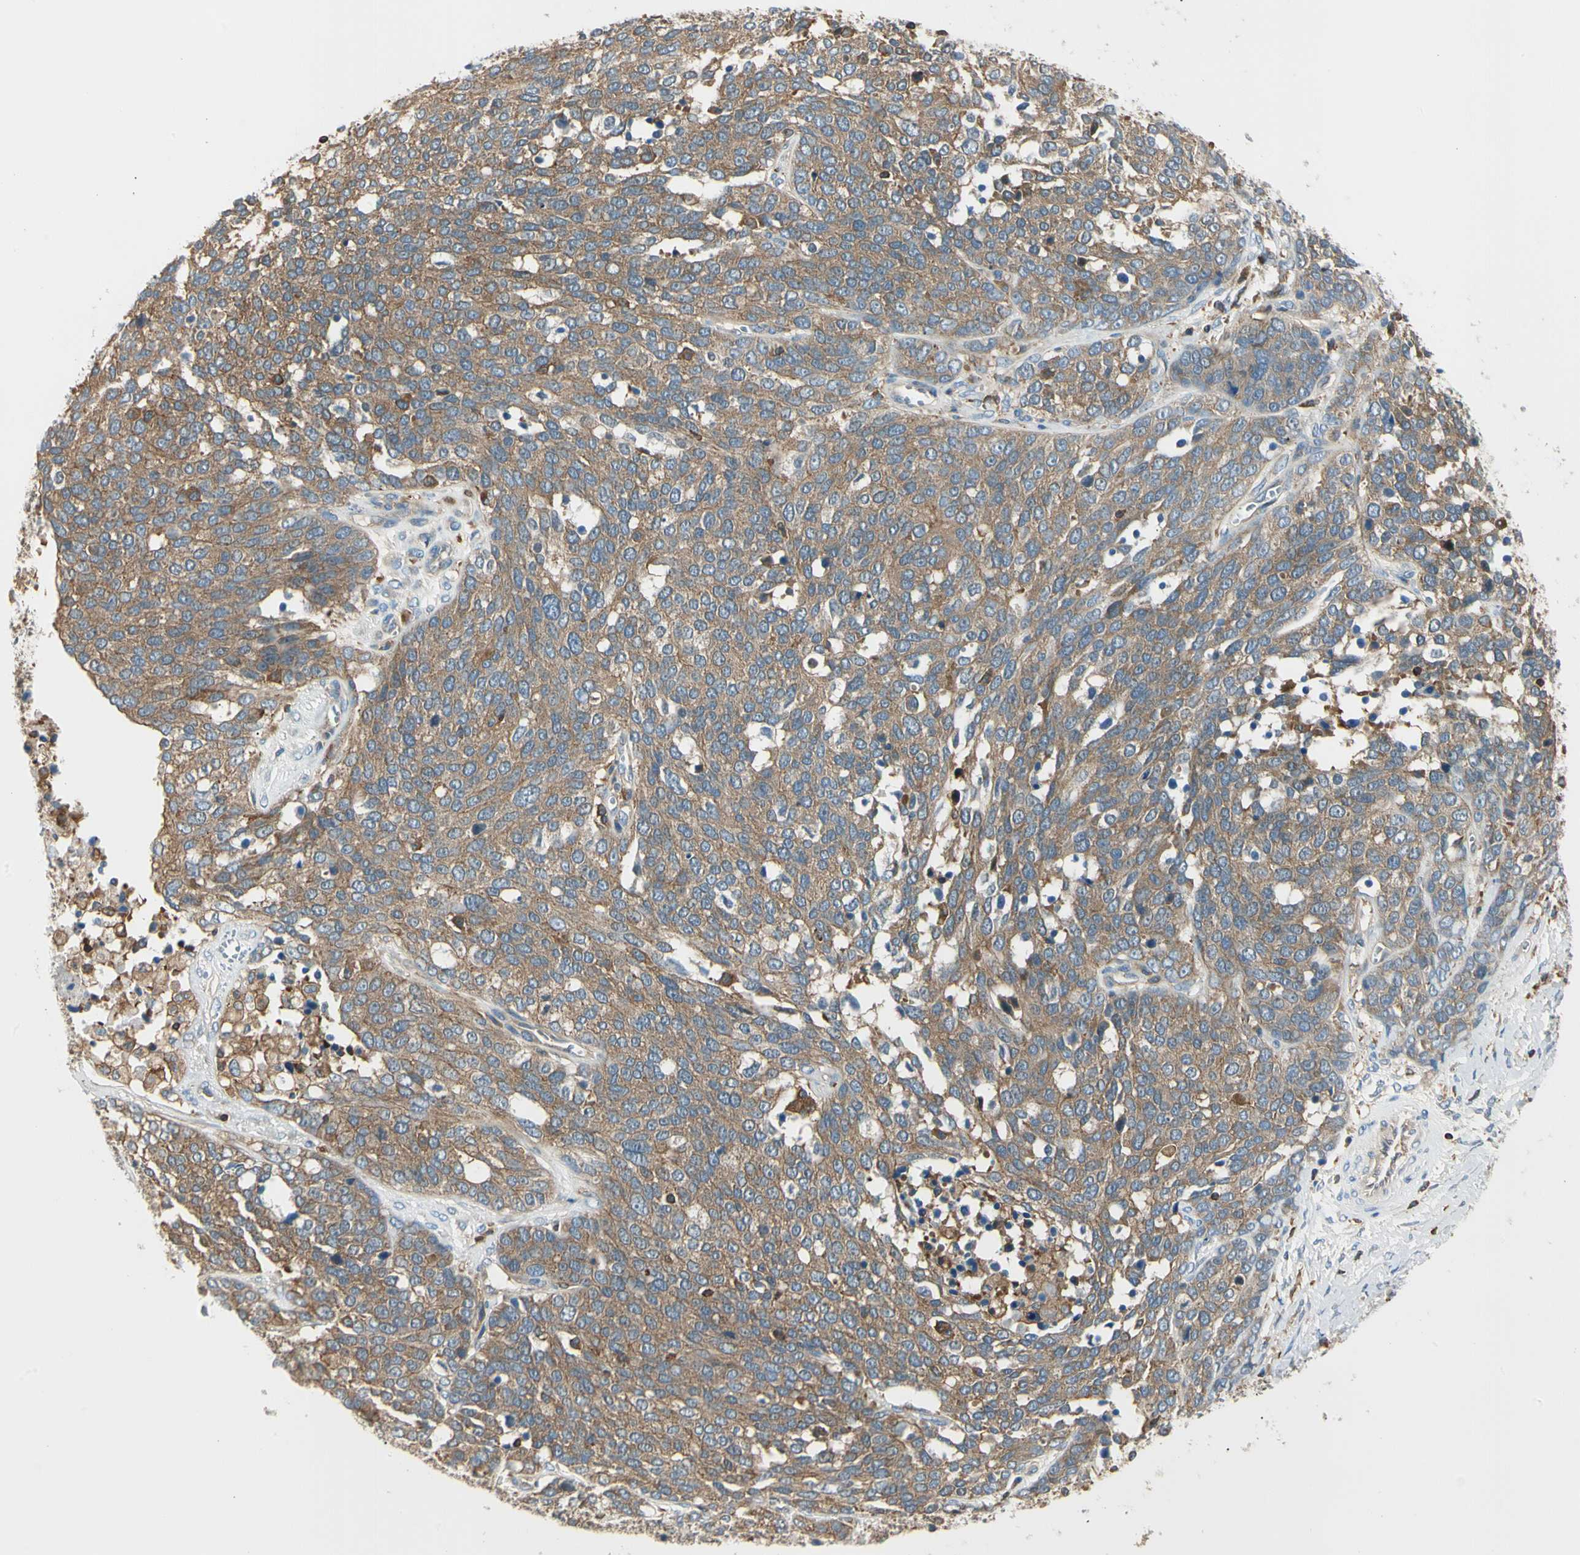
{"staining": {"intensity": "moderate", "quantity": ">75%", "location": "cytoplasmic/membranous"}, "tissue": "ovarian cancer", "cell_type": "Tumor cells", "image_type": "cancer", "snomed": [{"axis": "morphology", "description": "Cystadenocarcinoma, serous, NOS"}, {"axis": "topography", "description": "Ovary"}], "caption": "Tumor cells demonstrate medium levels of moderate cytoplasmic/membranous staining in approximately >75% of cells in serous cystadenocarcinoma (ovarian). (DAB = brown stain, brightfield microscopy at high magnification).", "gene": "CAPZA2", "patient": {"sex": "female", "age": 44}}